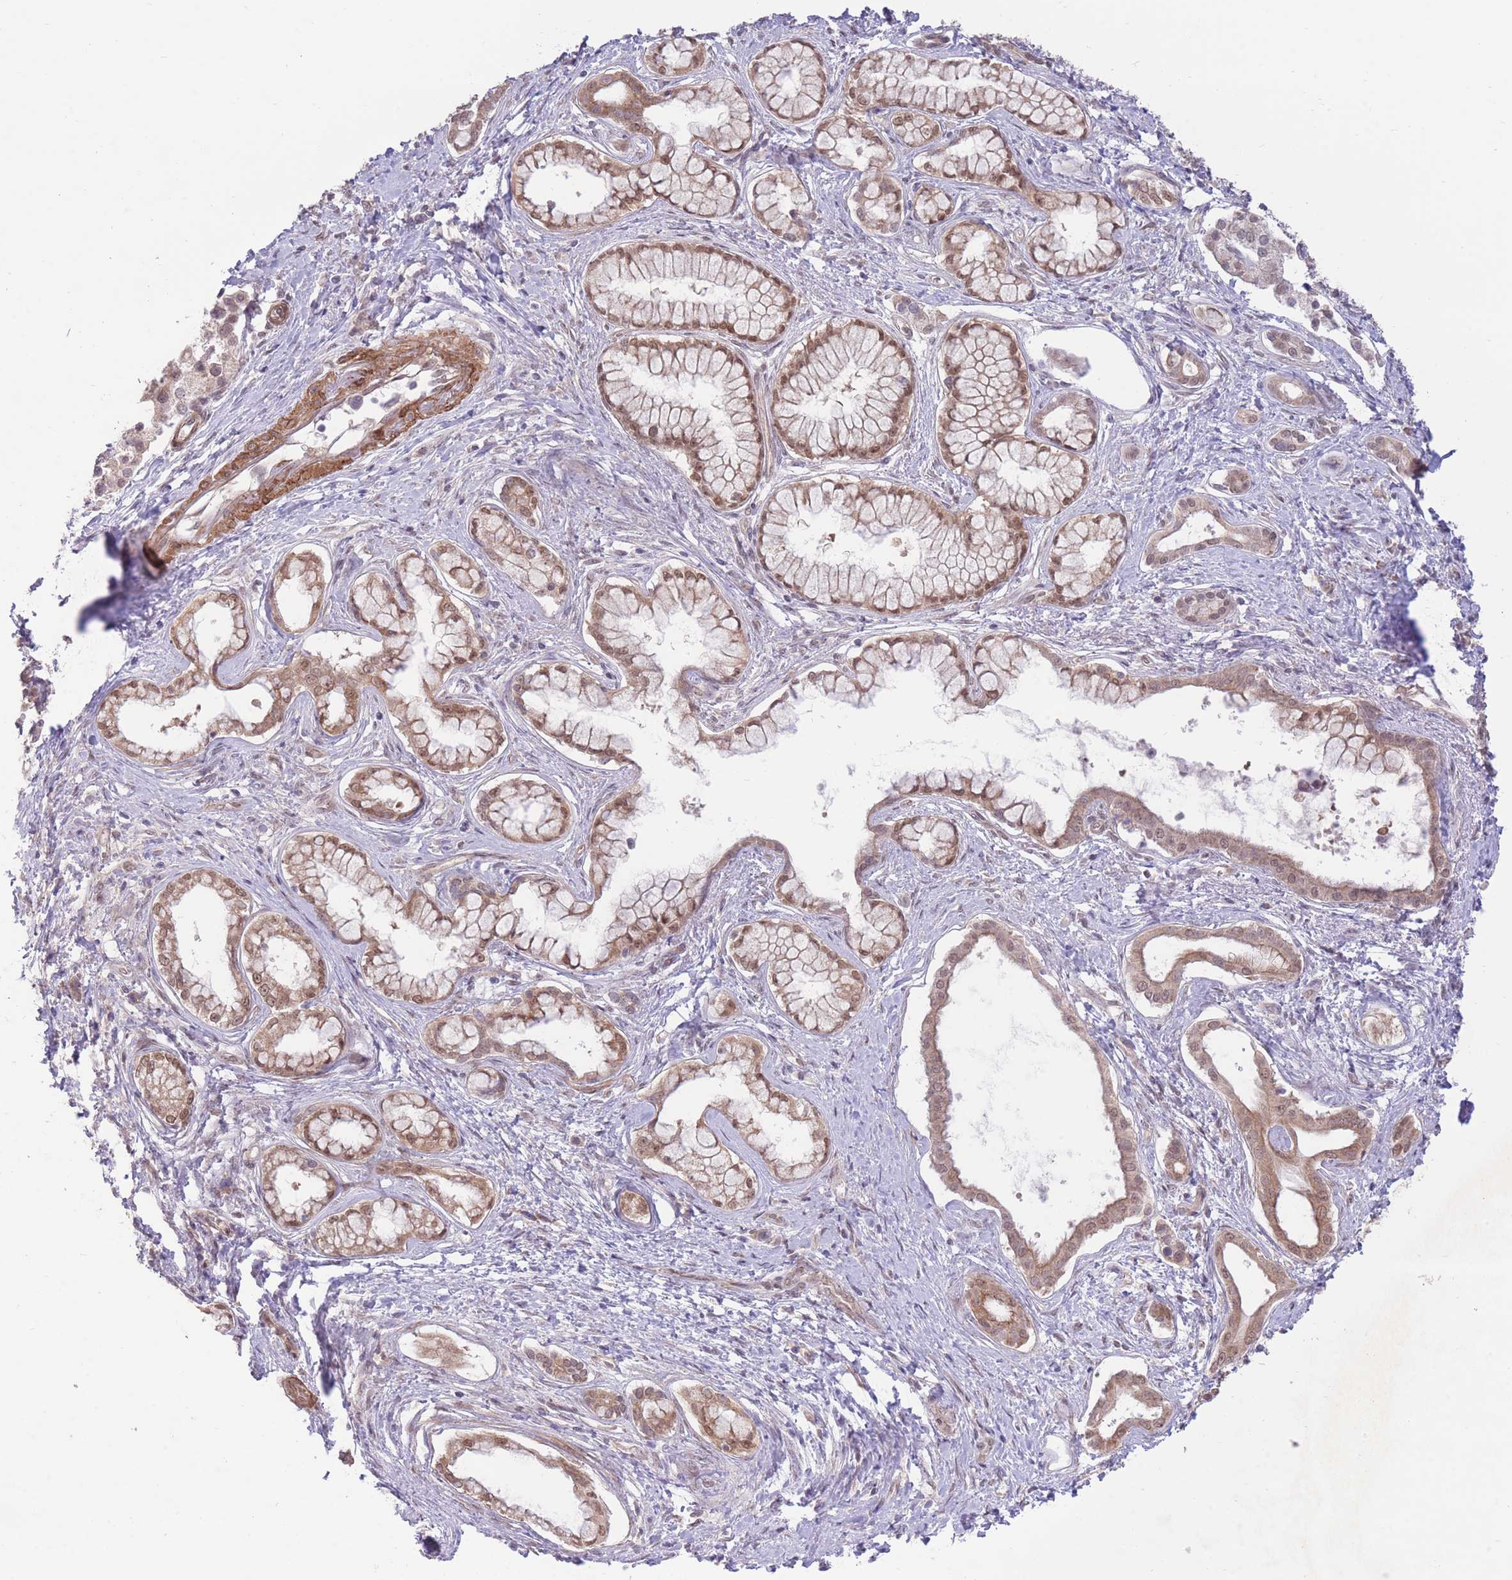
{"staining": {"intensity": "moderate", "quantity": ">75%", "location": "cytoplasmic/membranous,nuclear"}, "tissue": "pancreatic cancer", "cell_type": "Tumor cells", "image_type": "cancer", "snomed": [{"axis": "morphology", "description": "Adenocarcinoma, NOS"}, {"axis": "topography", "description": "Pancreas"}], "caption": "Pancreatic cancer stained with a brown dye demonstrates moderate cytoplasmic/membranous and nuclear positive staining in about >75% of tumor cells.", "gene": "ELOA2", "patient": {"sex": "male", "age": 70}}